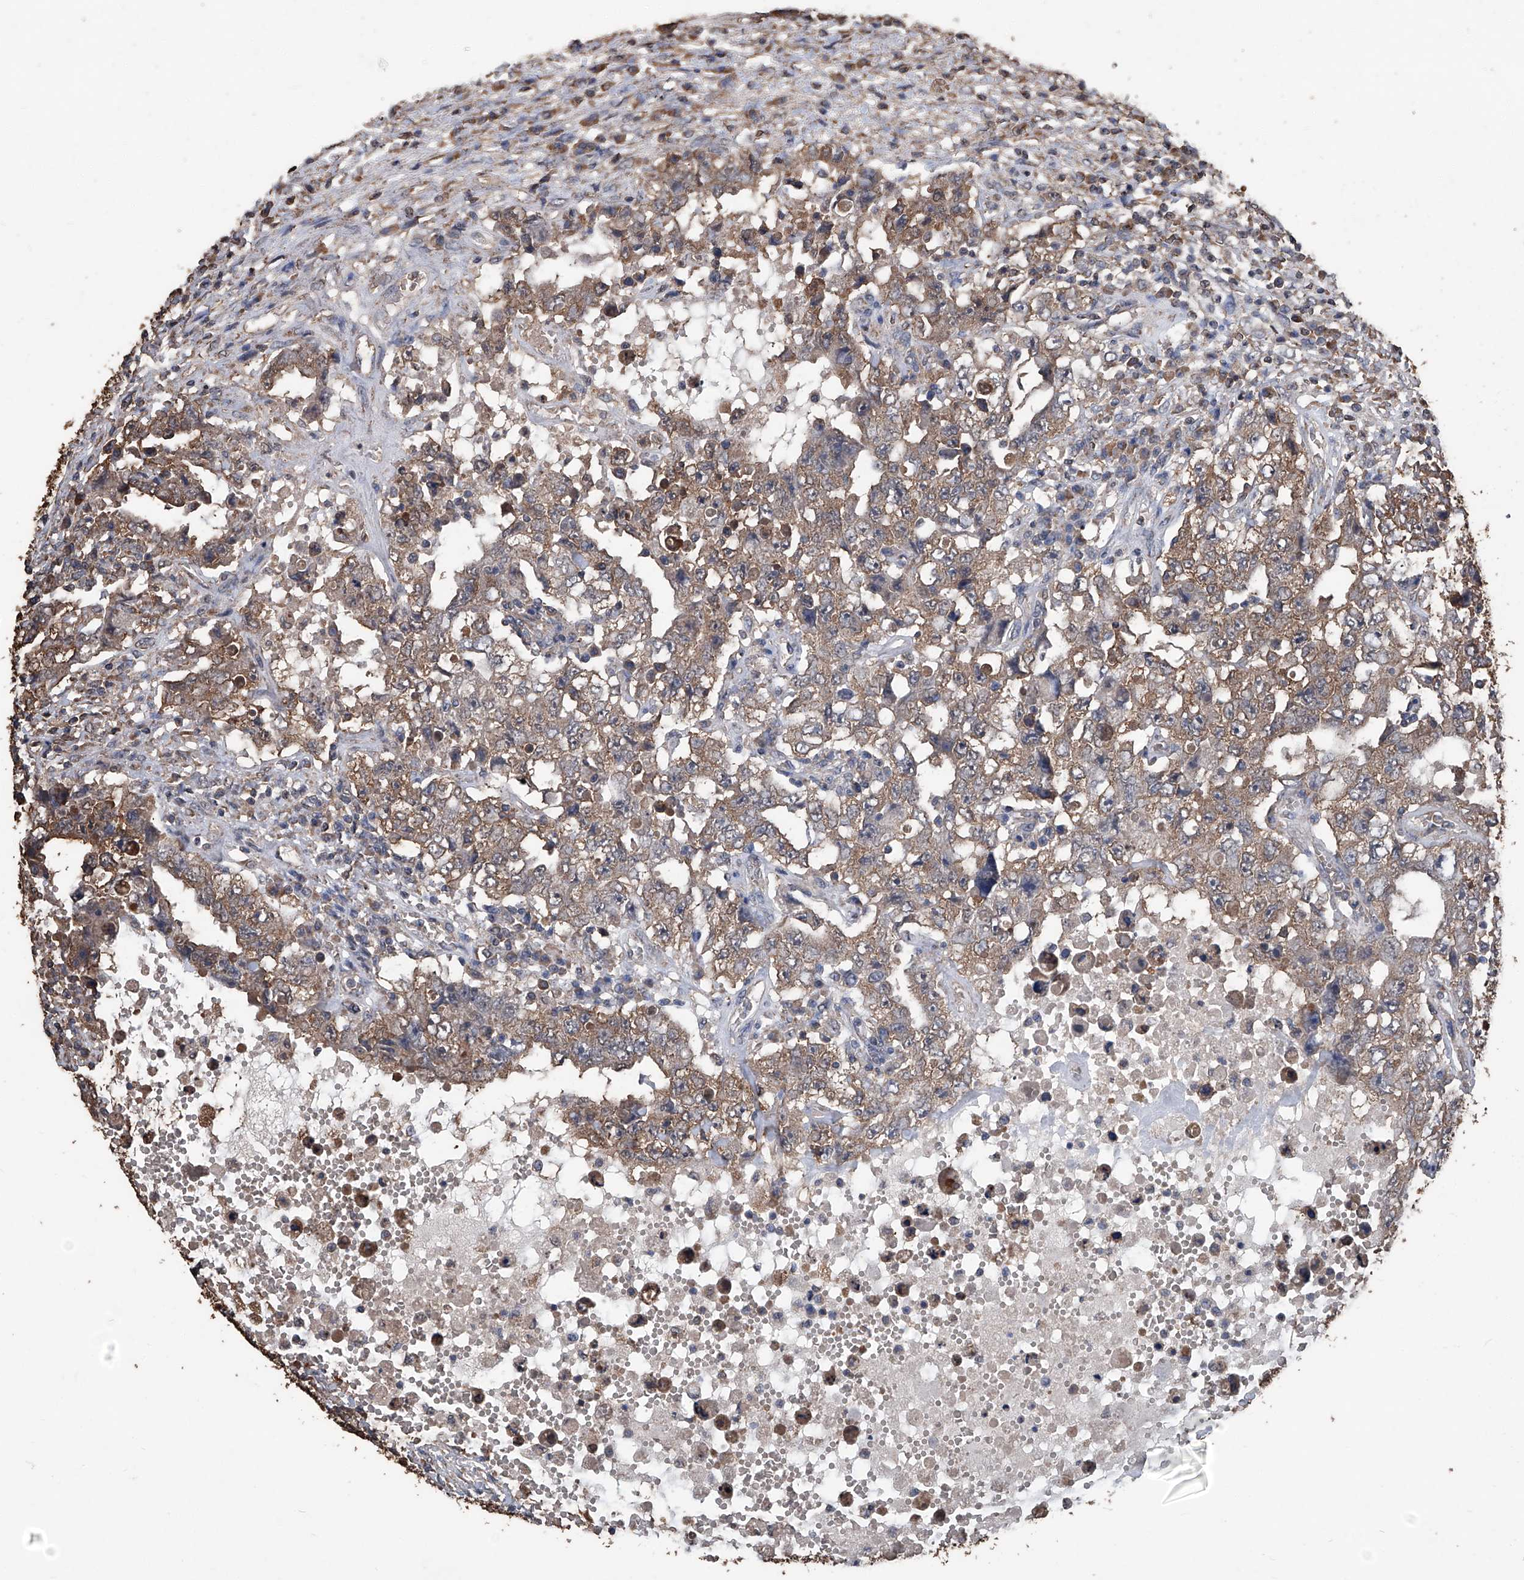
{"staining": {"intensity": "moderate", "quantity": "25%-75%", "location": "cytoplasmic/membranous"}, "tissue": "testis cancer", "cell_type": "Tumor cells", "image_type": "cancer", "snomed": [{"axis": "morphology", "description": "Carcinoma, Embryonal, NOS"}, {"axis": "topography", "description": "Testis"}], "caption": "Approximately 25%-75% of tumor cells in testis cancer (embryonal carcinoma) reveal moderate cytoplasmic/membranous protein expression as visualized by brown immunohistochemical staining.", "gene": "STARD7", "patient": {"sex": "male", "age": 26}}